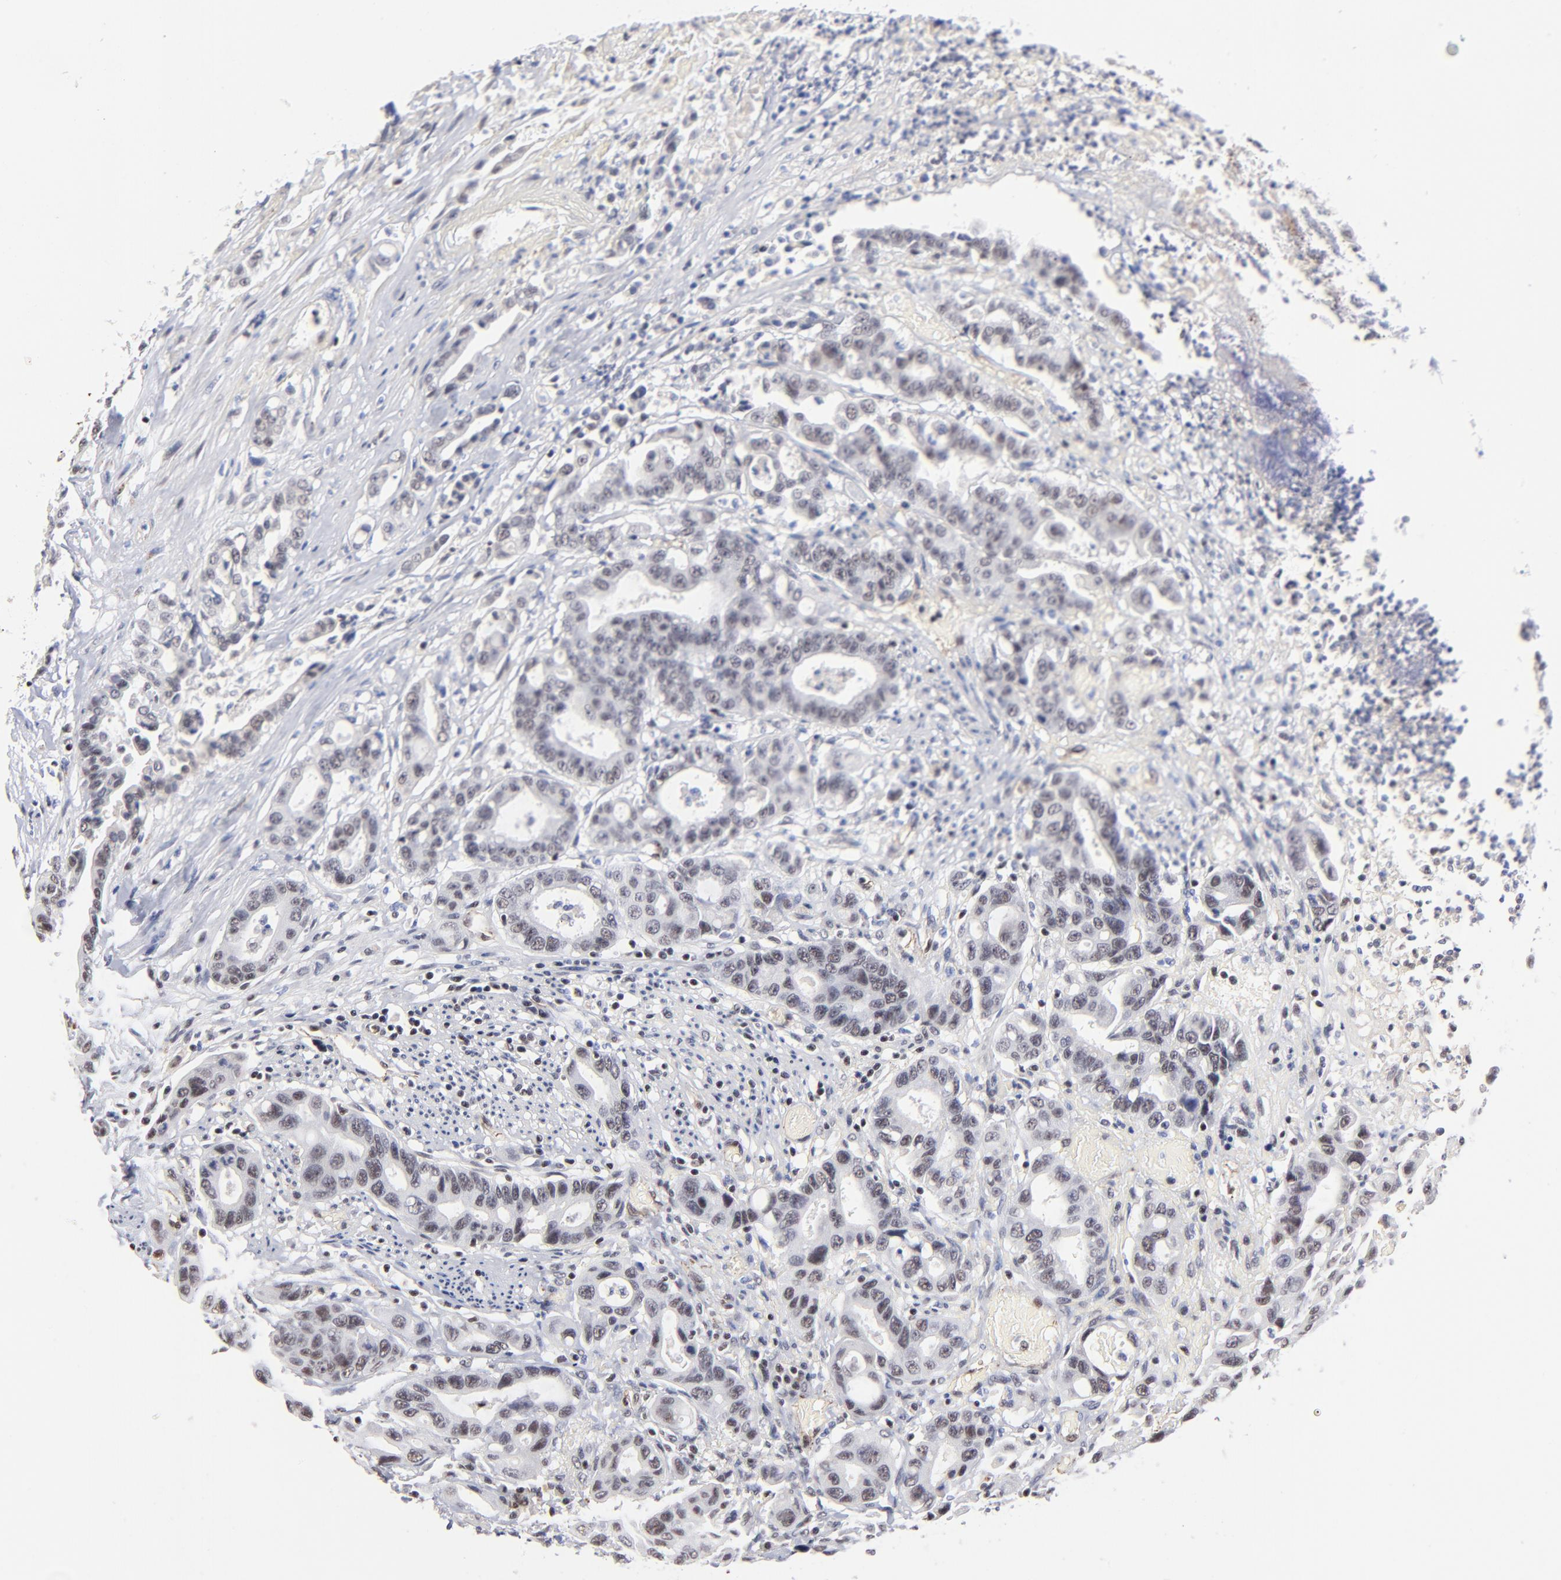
{"staining": {"intensity": "weak", "quantity": "<25%", "location": "nuclear"}, "tissue": "colorectal cancer", "cell_type": "Tumor cells", "image_type": "cancer", "snomed": [{"axis": "morphology", "description": "Adenocarcinoma, NOS"}, {"axis": "topography", "description": "Colon"}], "caption": "Immunohistochemistry of human colorectal adenocarcinoma demonstrates no positivity in tumor cells.", "gene": "GABPA", "patient": {"sex": "female", "age": 70}}